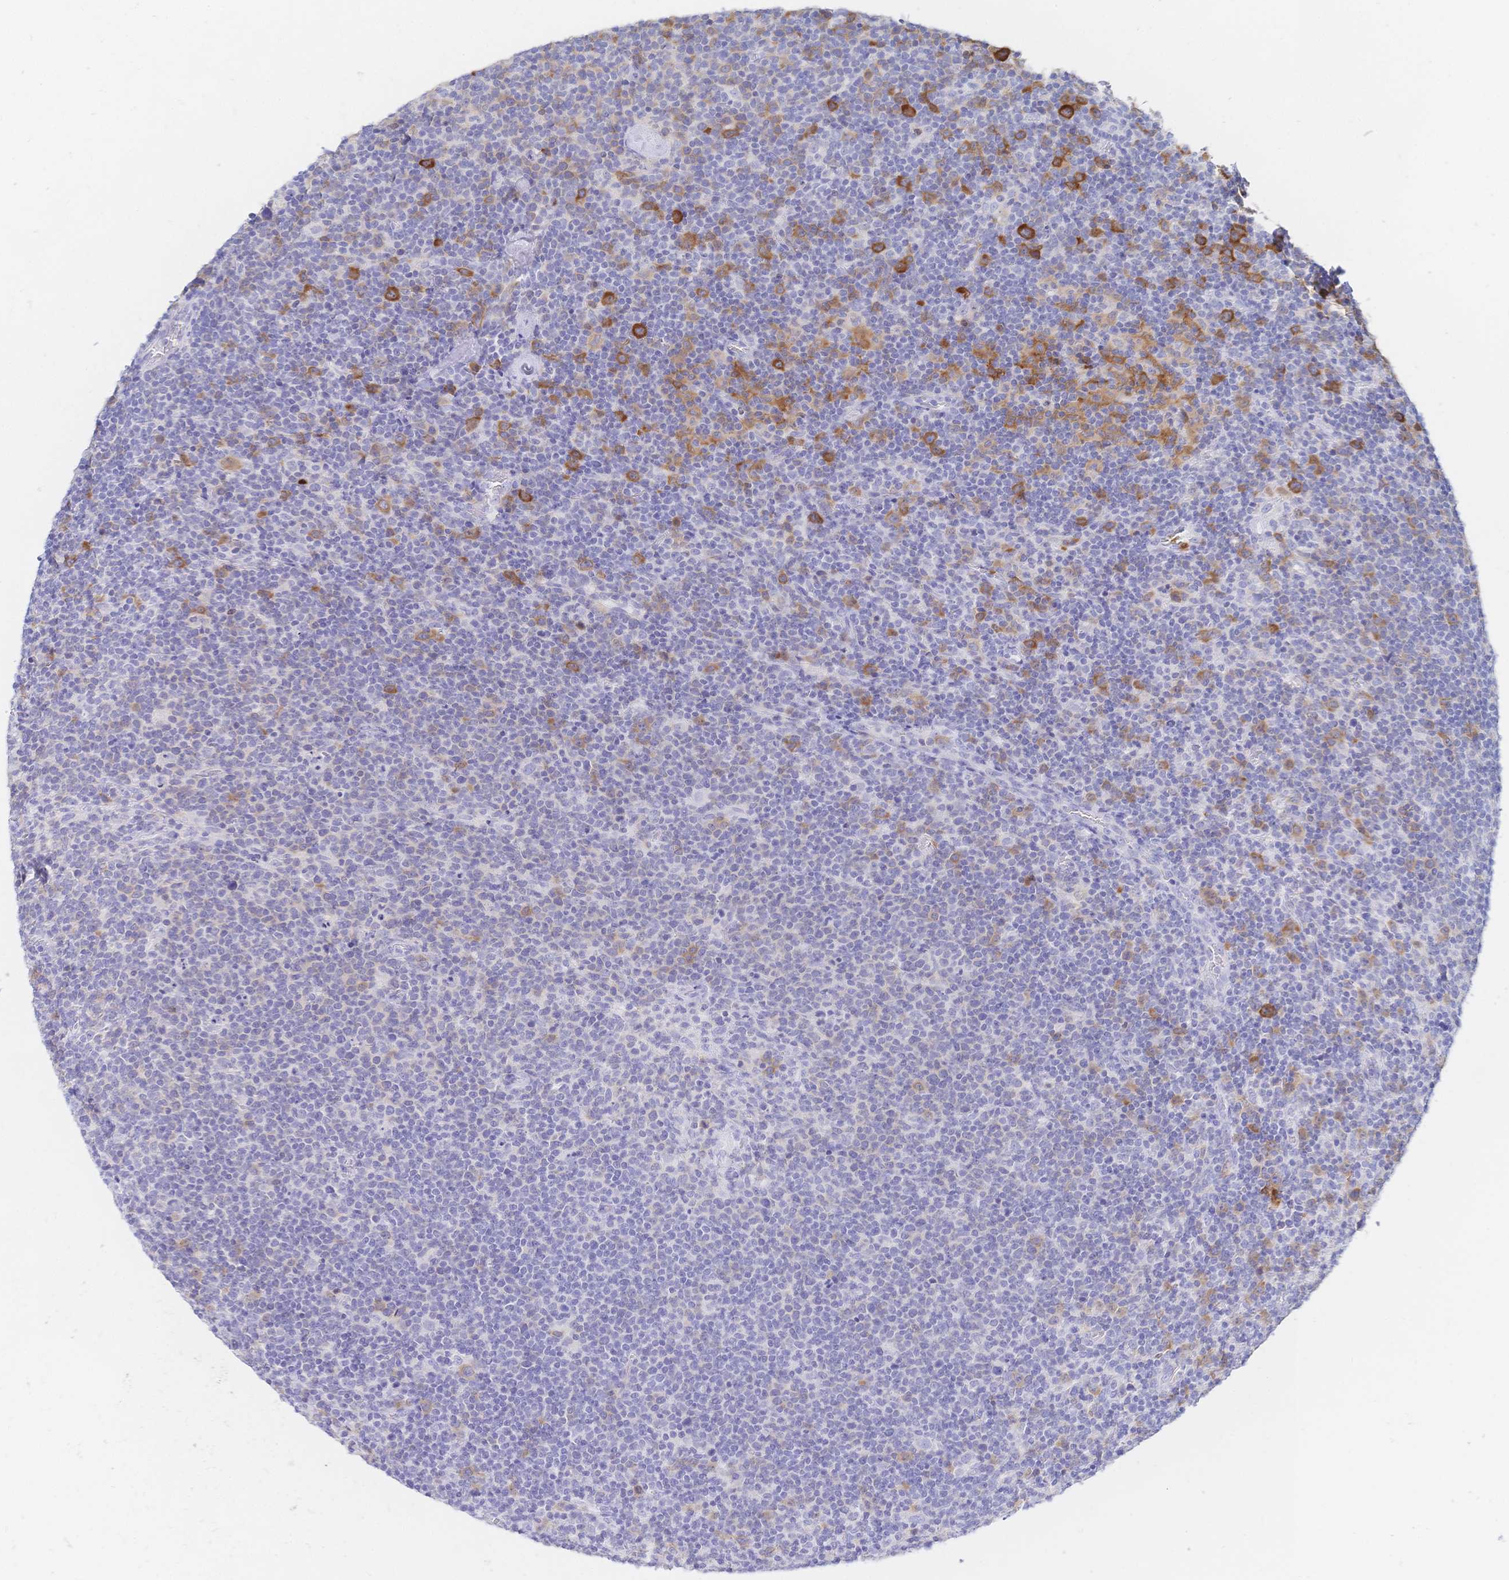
{"staining": {"intensity": "moderate", "quantity": "<25%", "location": "cytoplasmic/membranous"}, "tissue": "lymphoma", "cell_type": "Tumor cells", "image_type": "cancer", "snomed": [{"axis": "morphology", "description": "Malignant lymphoma, non-Hodgkin's type, High grade"}, {"axis": "topography", "description": "Lymph node"}], "caption": "Moderate cytoplasmic/membranous protein staining is present in approximately <25% of tumor cells in malignant lymphoma, non-Hodgkin's type (high-grade).", "gene": "RRM1", "patient": {"sex": "male", "age": 61}}